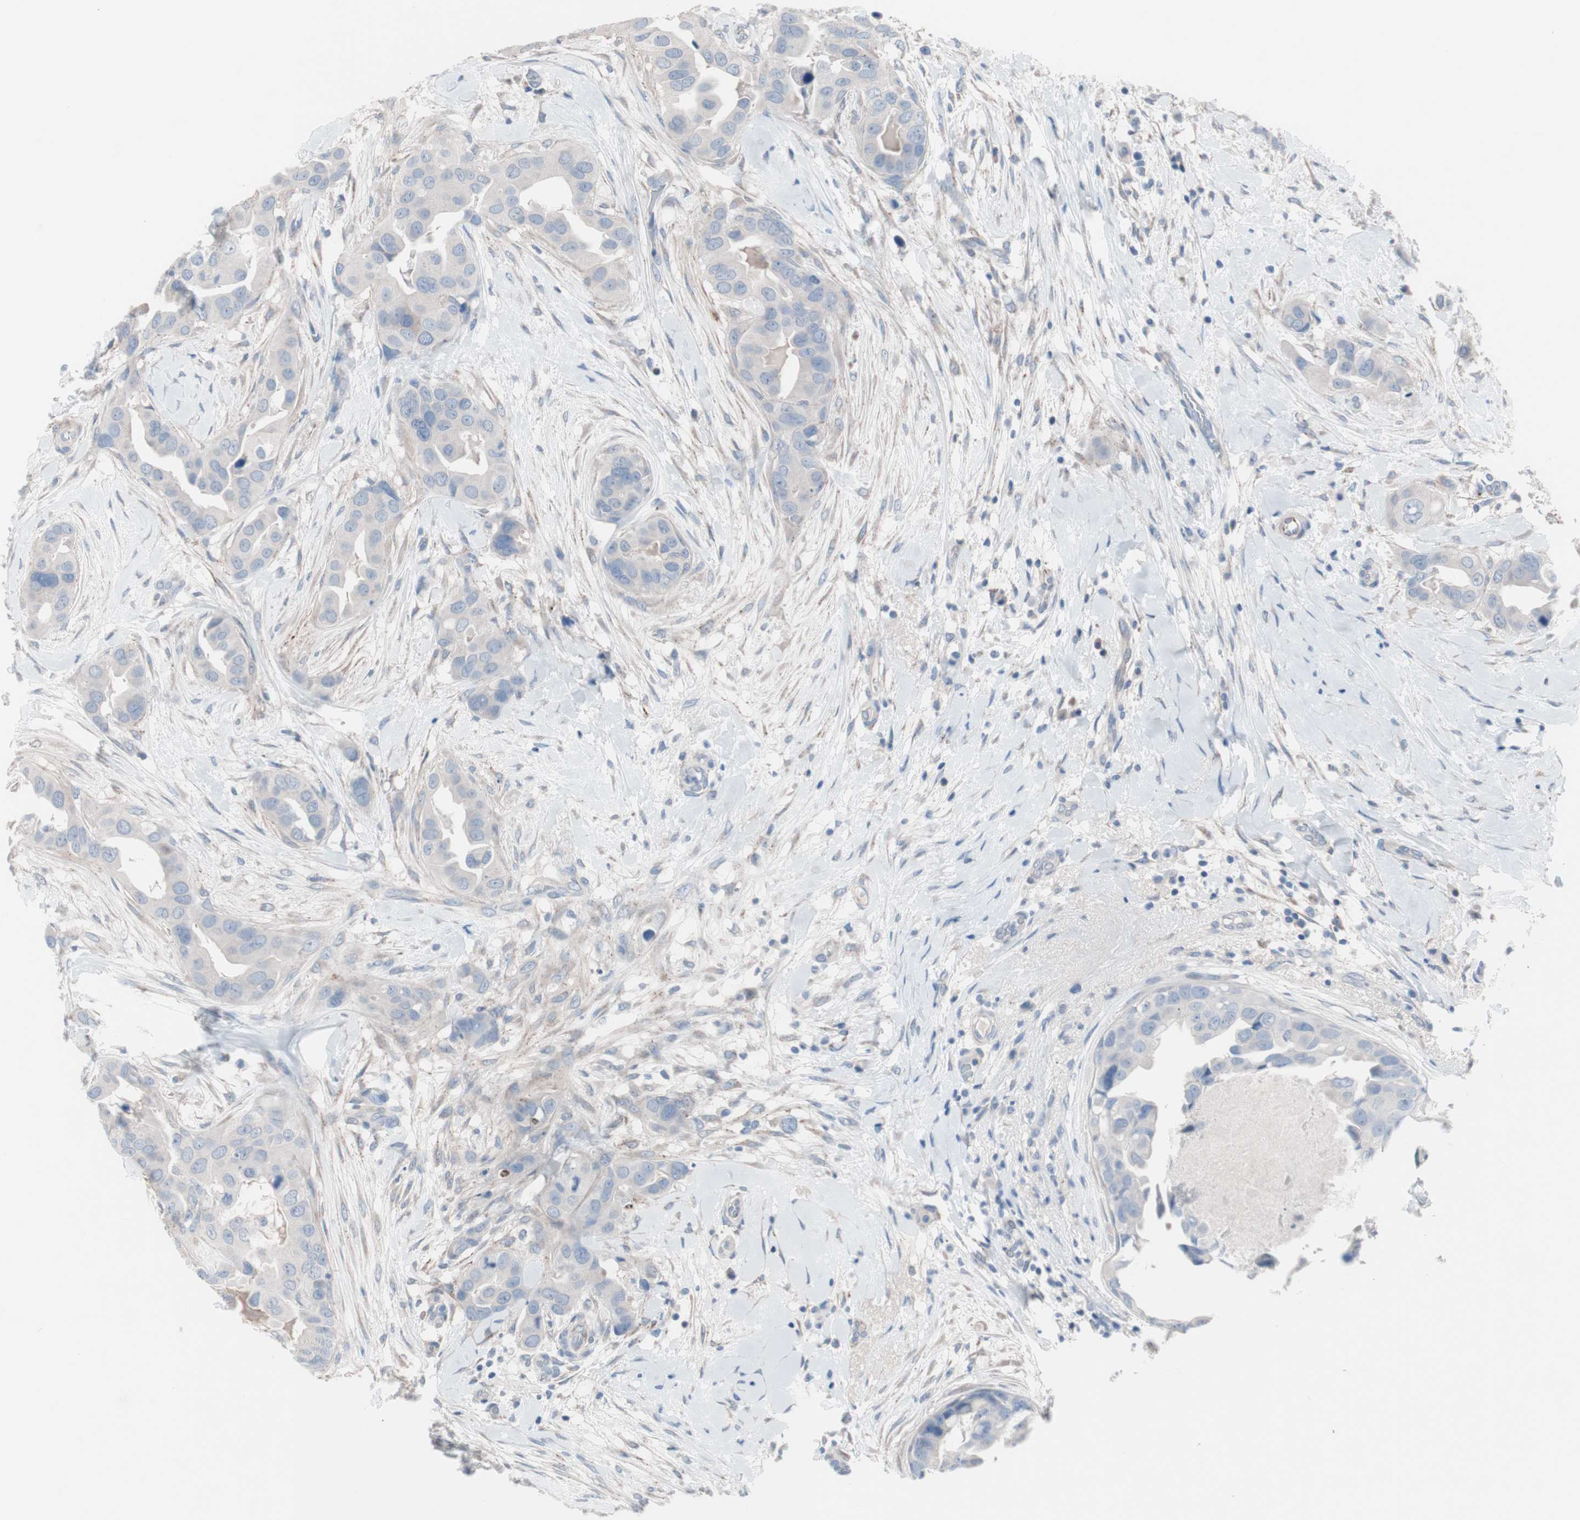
{"staining": {"intensity": "negative", "quantity": "none", "location": "none"}, "tissue": "breast cancer", "cell_type": "Tumor cells", "image_type": "cancer", "snomed": [{"axis": "morphology", "description": "Duct carcinoma"}, {"axis": "topography", "description": "Breast"}], "caption": "DAB (3,3'-diaminobenzidine) immunohistochemical staining of human intraductal carcinoma (breast) reveals no significant expression in tumor cells. The staining was performed using DAB to visualize the protein expression in brown, while the nuclei were stained in blue with hematoxylin (Magnification: 20x).", "gene": "ULBP1", "patient": {"sex": "female", "age": 40}}